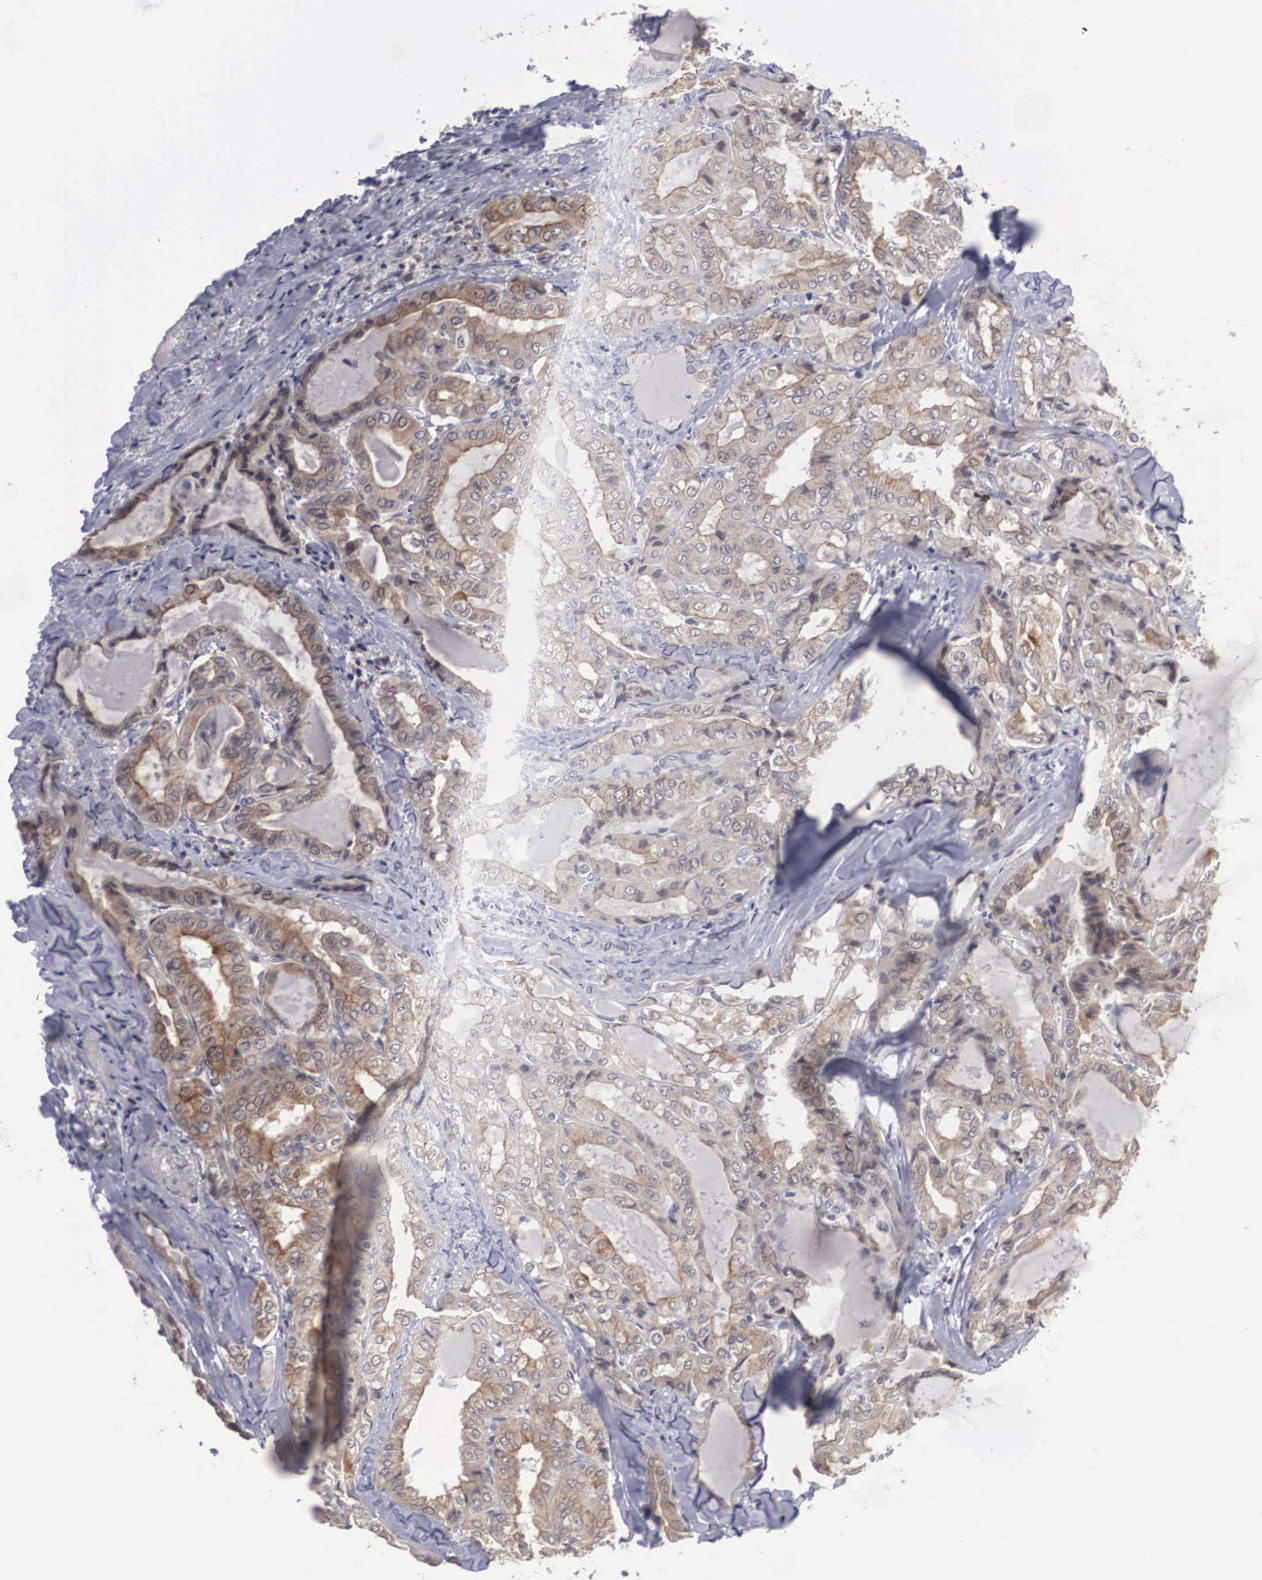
{"staining": {"intensity": "weak", "quantity": "25%-75%", "location": "cytoplasmic/membranous"}, "tissue": "thyroid cancer", "cell_type": "Tumor cells", "image_type": "cancer", "snomed": [{"axis": "morphology", "description": "Papillary adenocarcinoma, NOS"}, {"axis": "topography", "description": "Thyroid gland"}], "caption": "Immunohistochemical staining of human thyroid cancer reveals low levels of weak cytoplasmic/membranous protein expression in about 25%-75% of tumor cells. The staining was performed using DAB to visualize the protein expression in brown, while the nuclei were stained in blue with hematoxylin (Magnification: 20x).", "gene": "WDR89", "patient": {"sex": "female", "age": 71}}